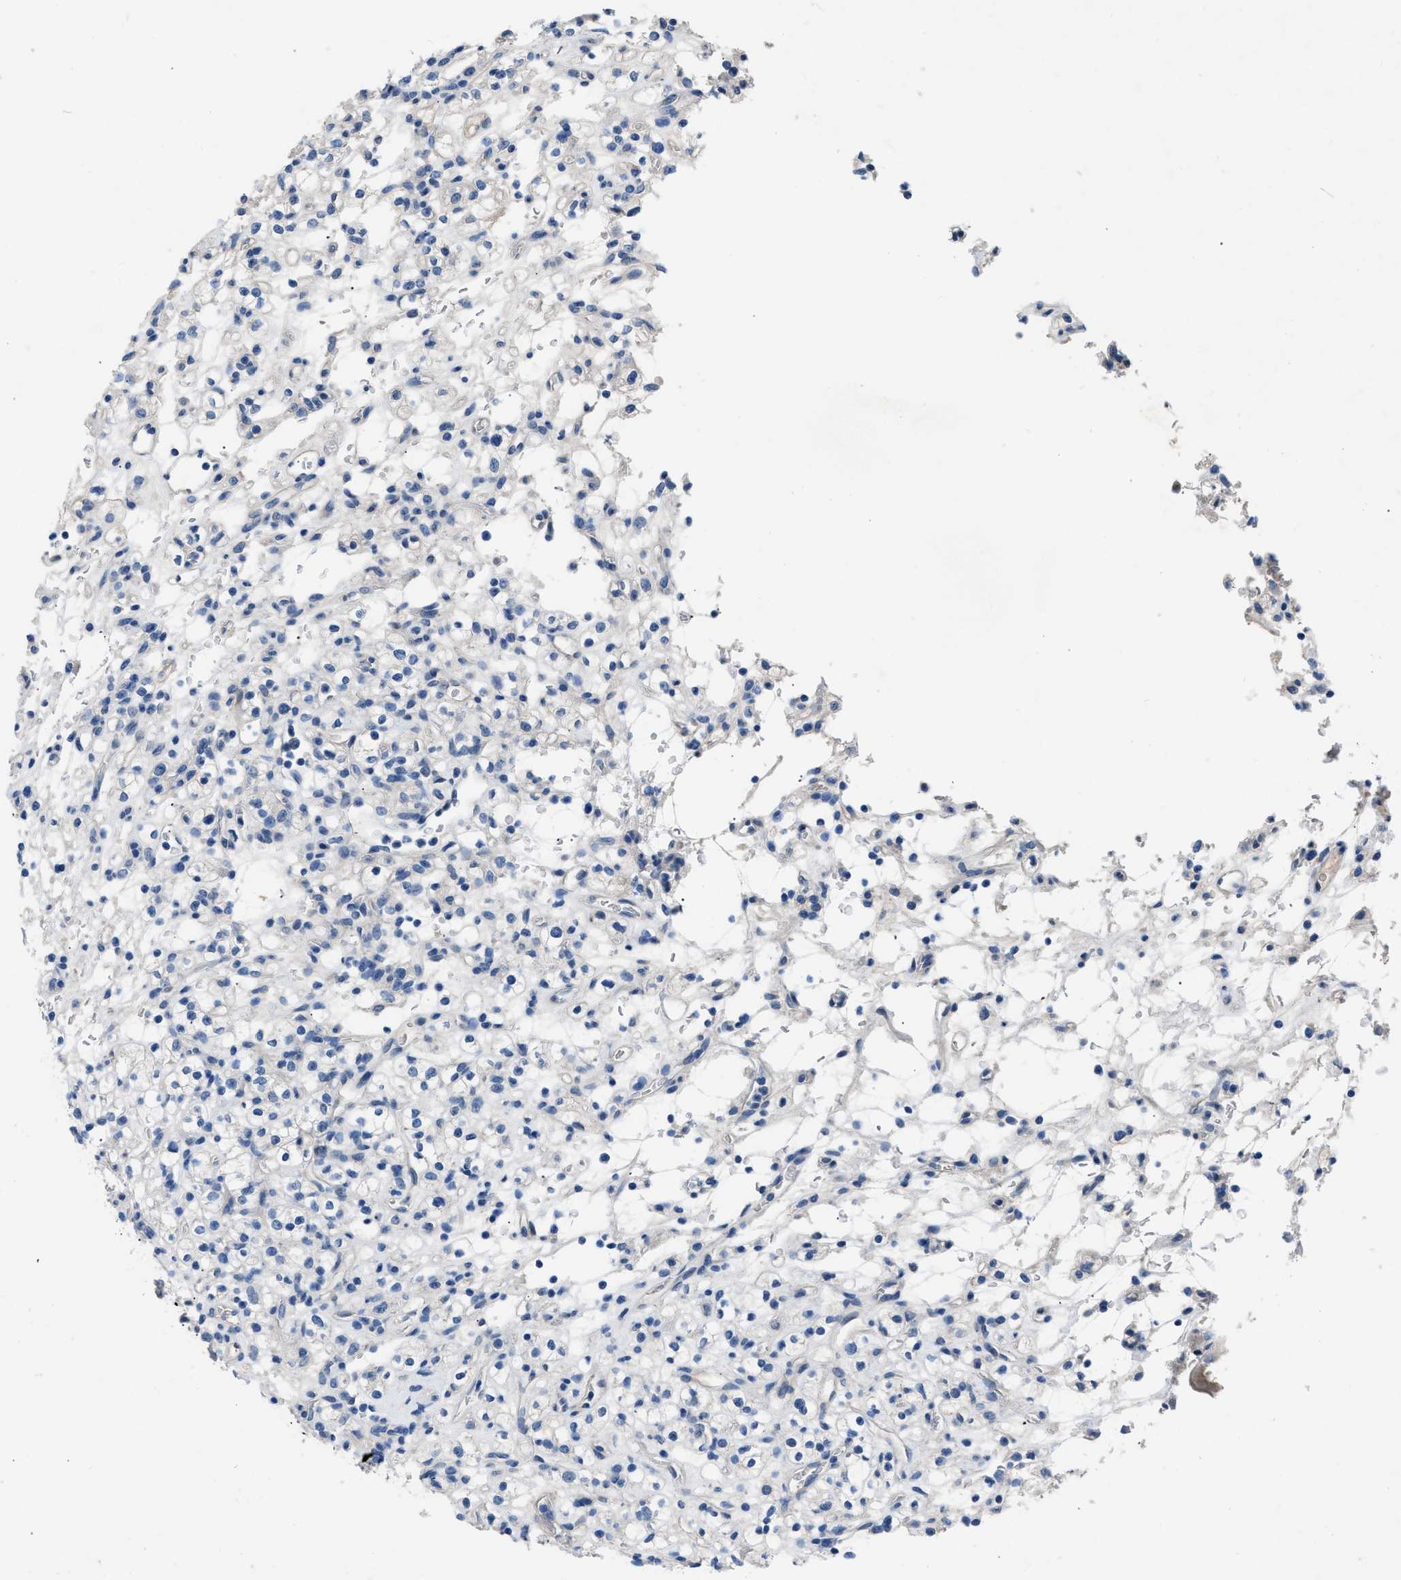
{"staining": {"intensity": "negative", "quantity": "none", "location": "none"}, "tissue": "renal cancer", "cell_type": "Tumor cells", "image_type": "cancer", "snomed": [{"axis": "morphology", "description": "Normal tissue, NOS"}, {"axis": "morphology", "description": "Adenocarcinoma, NOS"}, {"axis": "topography", "description": "Kidney"}], "caption": "DAB immunohistochemical staining of human renal adenocarcinoma demonstrates no significant staining in tumor cells.", "gene": "RBP1", "patient": {"sex": "female", "age": 72}}